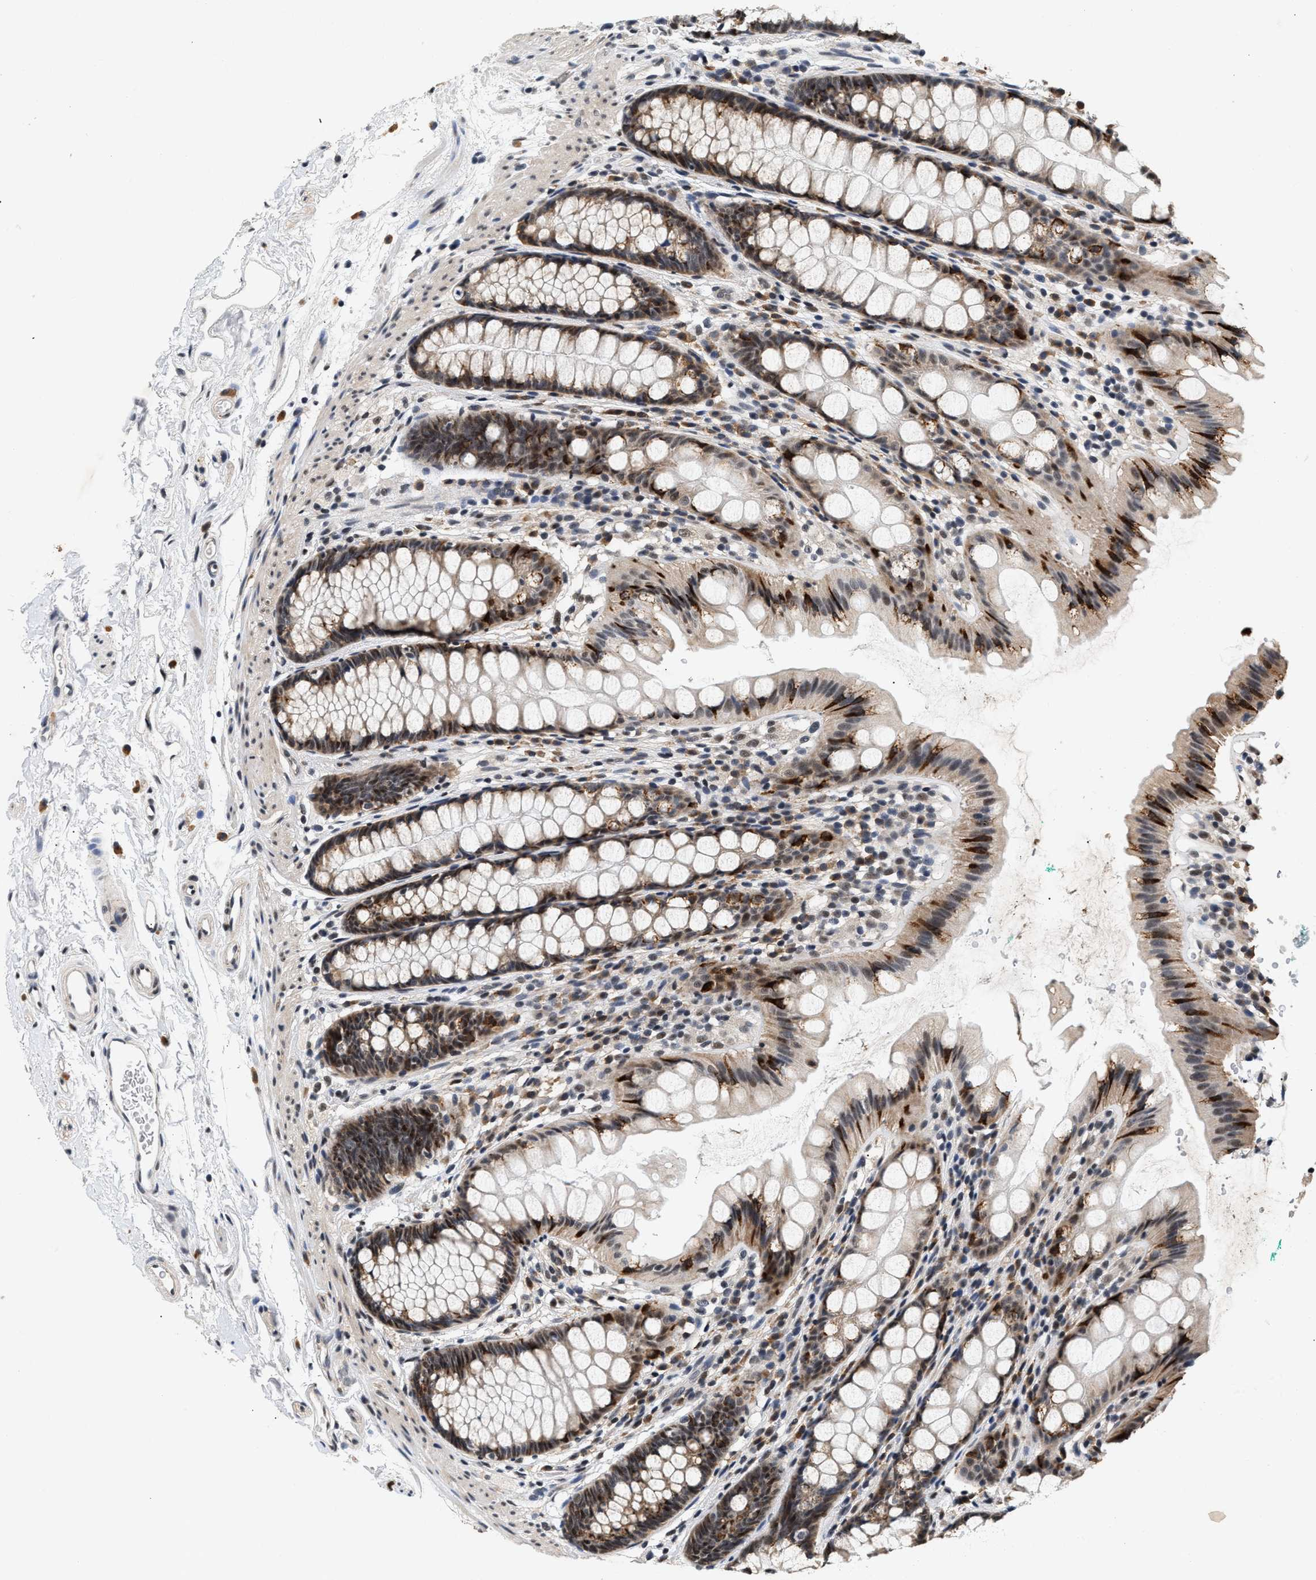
{"staining": {"intensity": "strong", "quantity": "25%-75%", "location": "cytoplasmic/membranous"}, "tissue": "rectum", "cell_type": "Glandular cells", "image_type": "normal", "snomed": [{"axis": "morphology", "description": "Normal tissue, NOS"}, {"axis": "topography", "description": "Rectum"}], "caption": "Protein expression analysis of normal human rectum reveals strong cytoplasmic/membranous staining in approximately 25%-75% of glandular cells. (IHC, brightfield microscopy, high magnification).", "gene": "THOC1", "patient": {"sex": "female", "age": 65}}